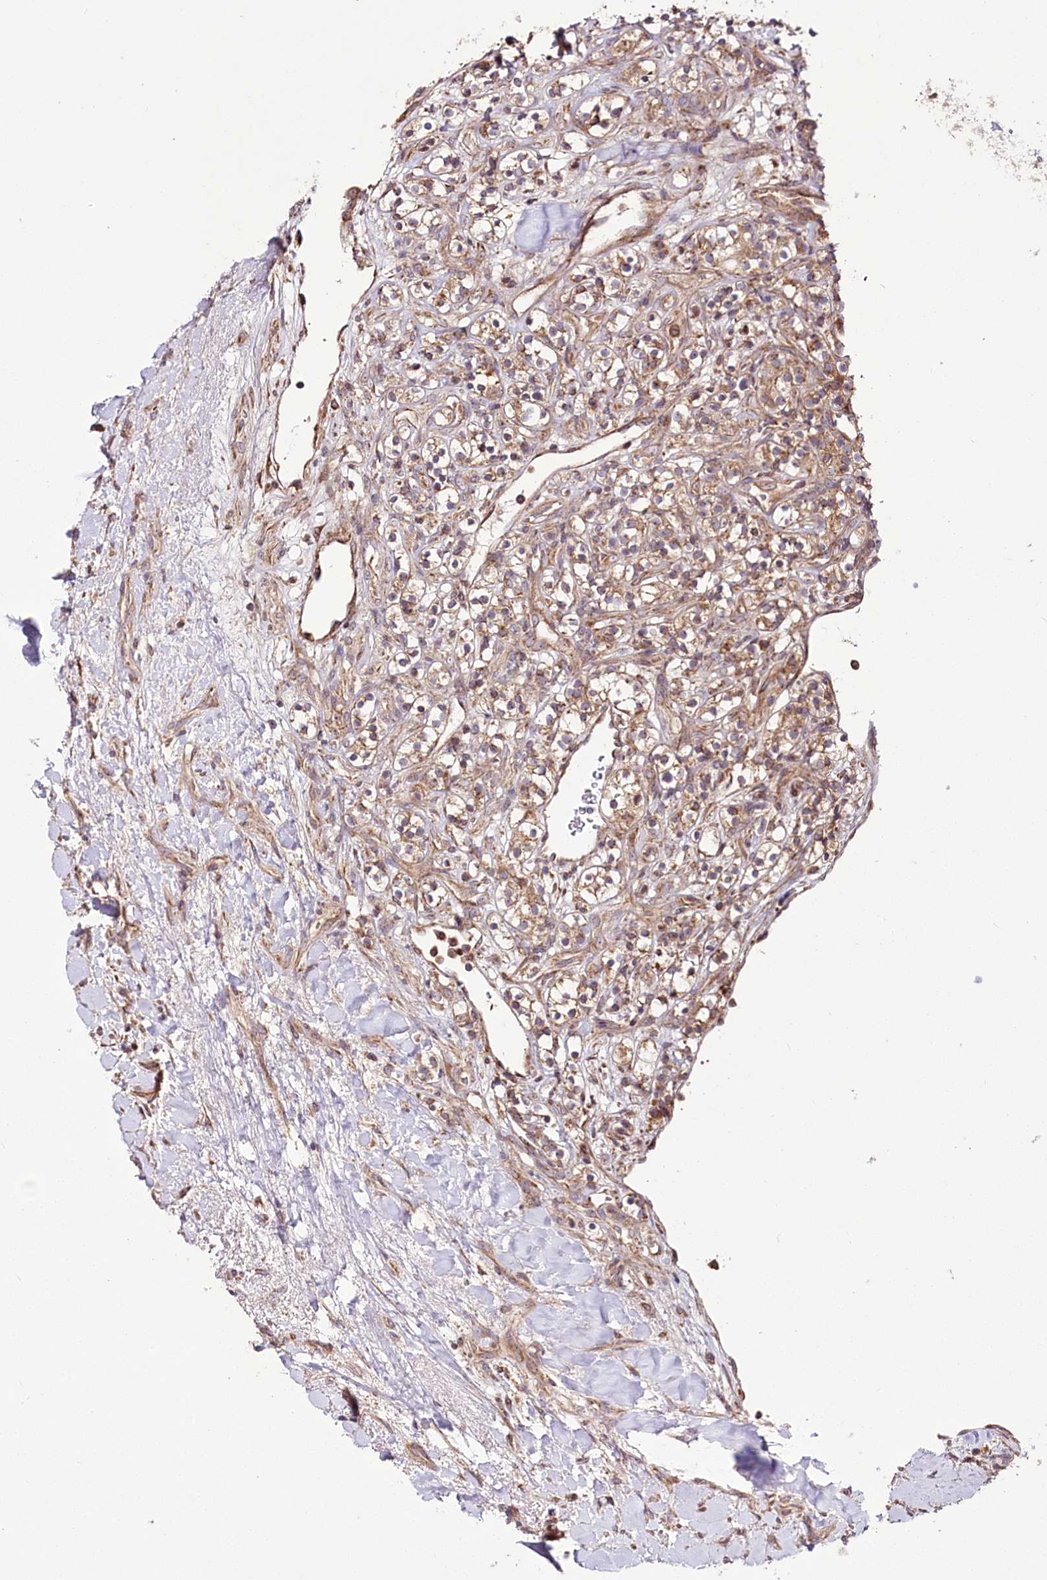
{"staining": {"intensity": "moderate", "quantity": ">75%", "location": "cytoplasmic/membranous"}, "tissue": "renal cancer", "cell_type": "Tumor cells", "image_type": "cancer", "snomed": [{"axis": "morphology", "description": "Adenocarcinoma, NOS"}, {"axis": "topography", "description": "Kidney"}], "caption": "A brown stain highlights moderate cytoplasmic/membranous positivity of a protein in renal adenocarcinoma tumor cells.", "gene": "RAB7A", "patient": {"sex": "male", "age": 77}}